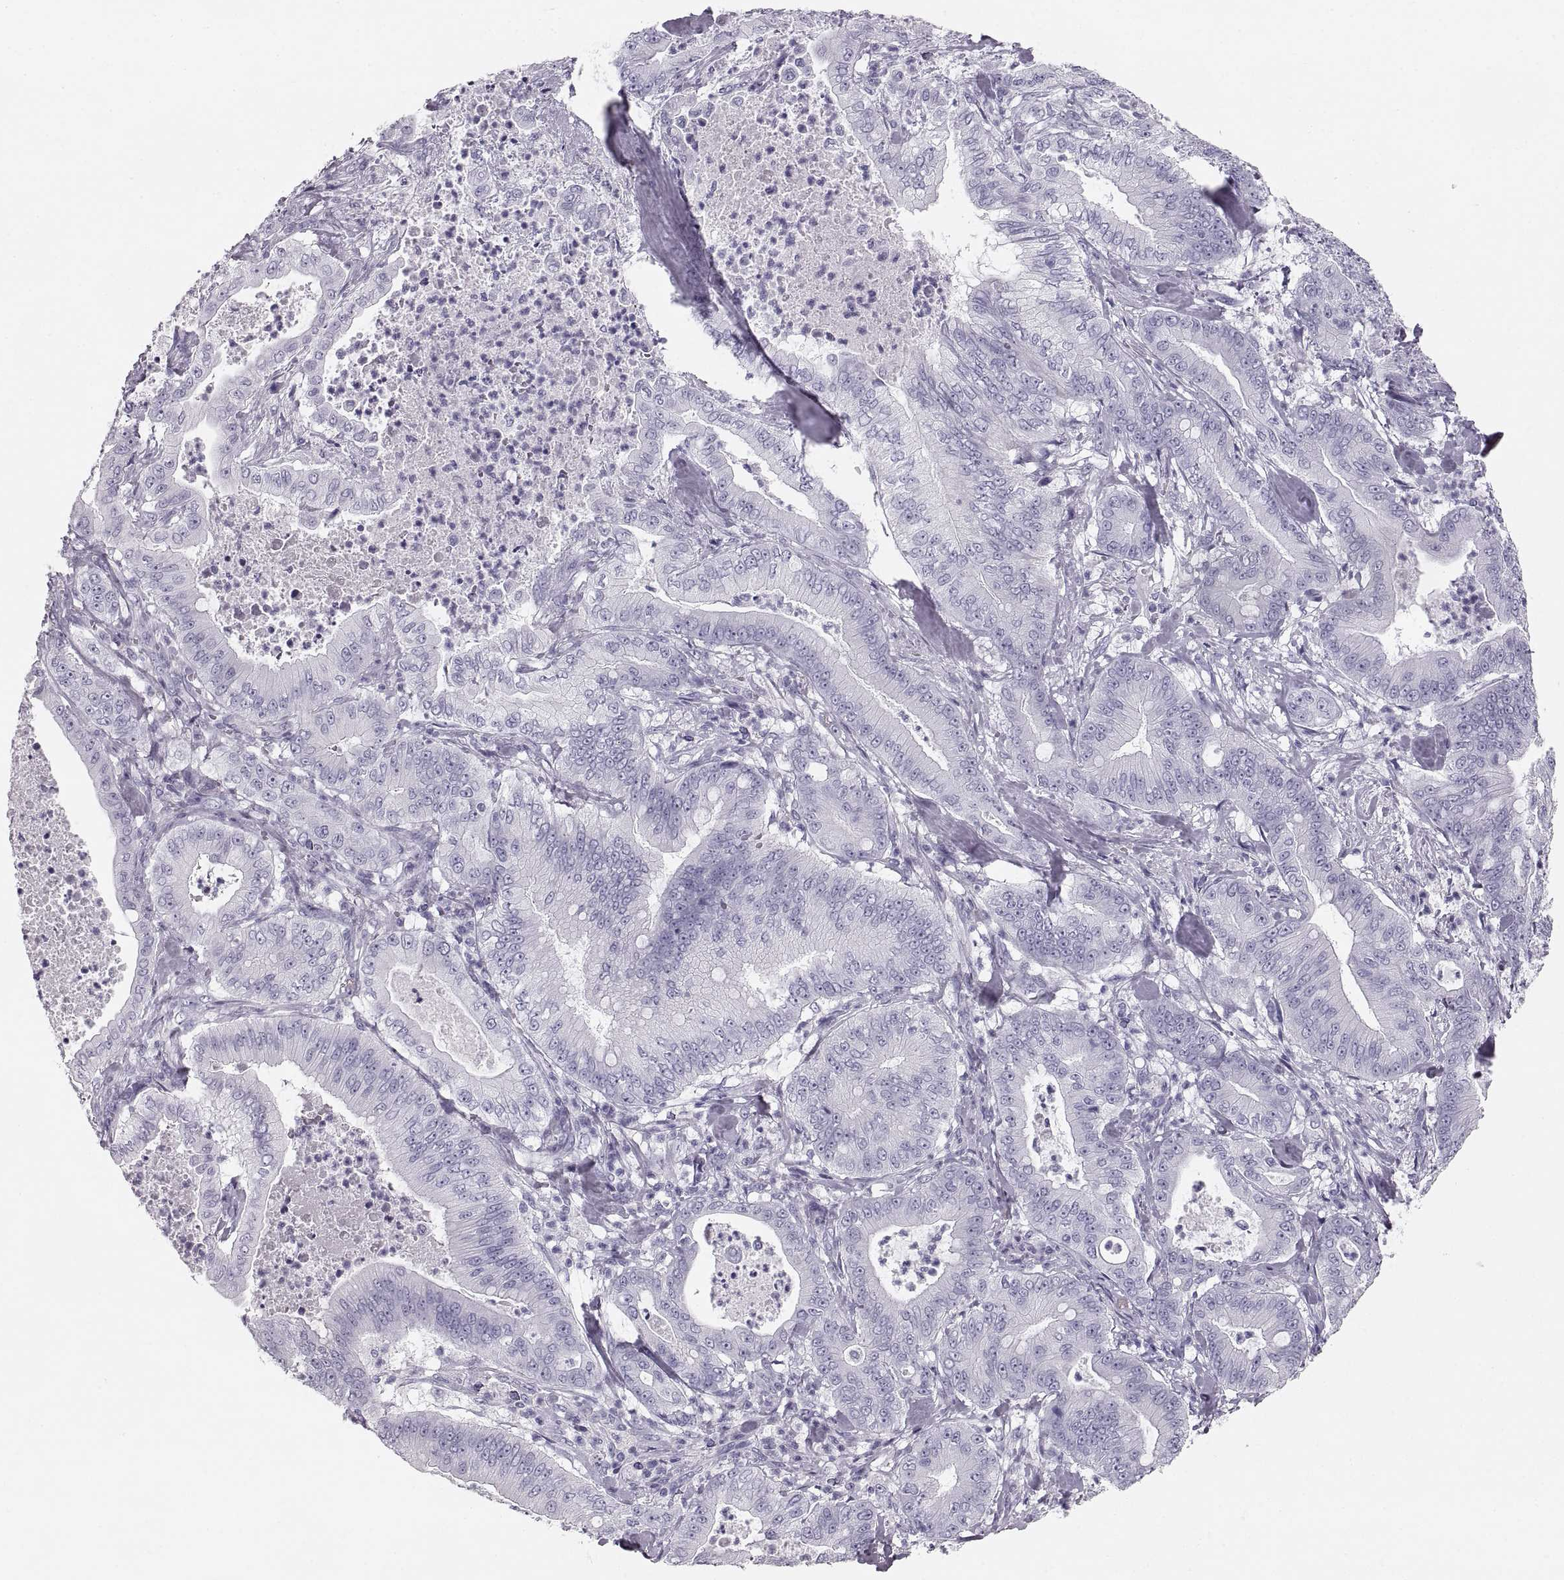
{"staining": {"intensity": "negative", "quantity": "none", "location": "none"}, "tissue": "pancreatic cancer", "cell_type": "Tumor cells", "image_type": "cancer", "snomed": [{"axis": "morphology", "description": "Adenocarcinoma, NOS"}, {"axis": "topography", "description": "Pancreas"}], "caption": "Tumor cells show no significant positivity in adenocarcinoma (pancreatic).", "gene": "CRYAA", "patient": {"sex": "male", "age": 71}}